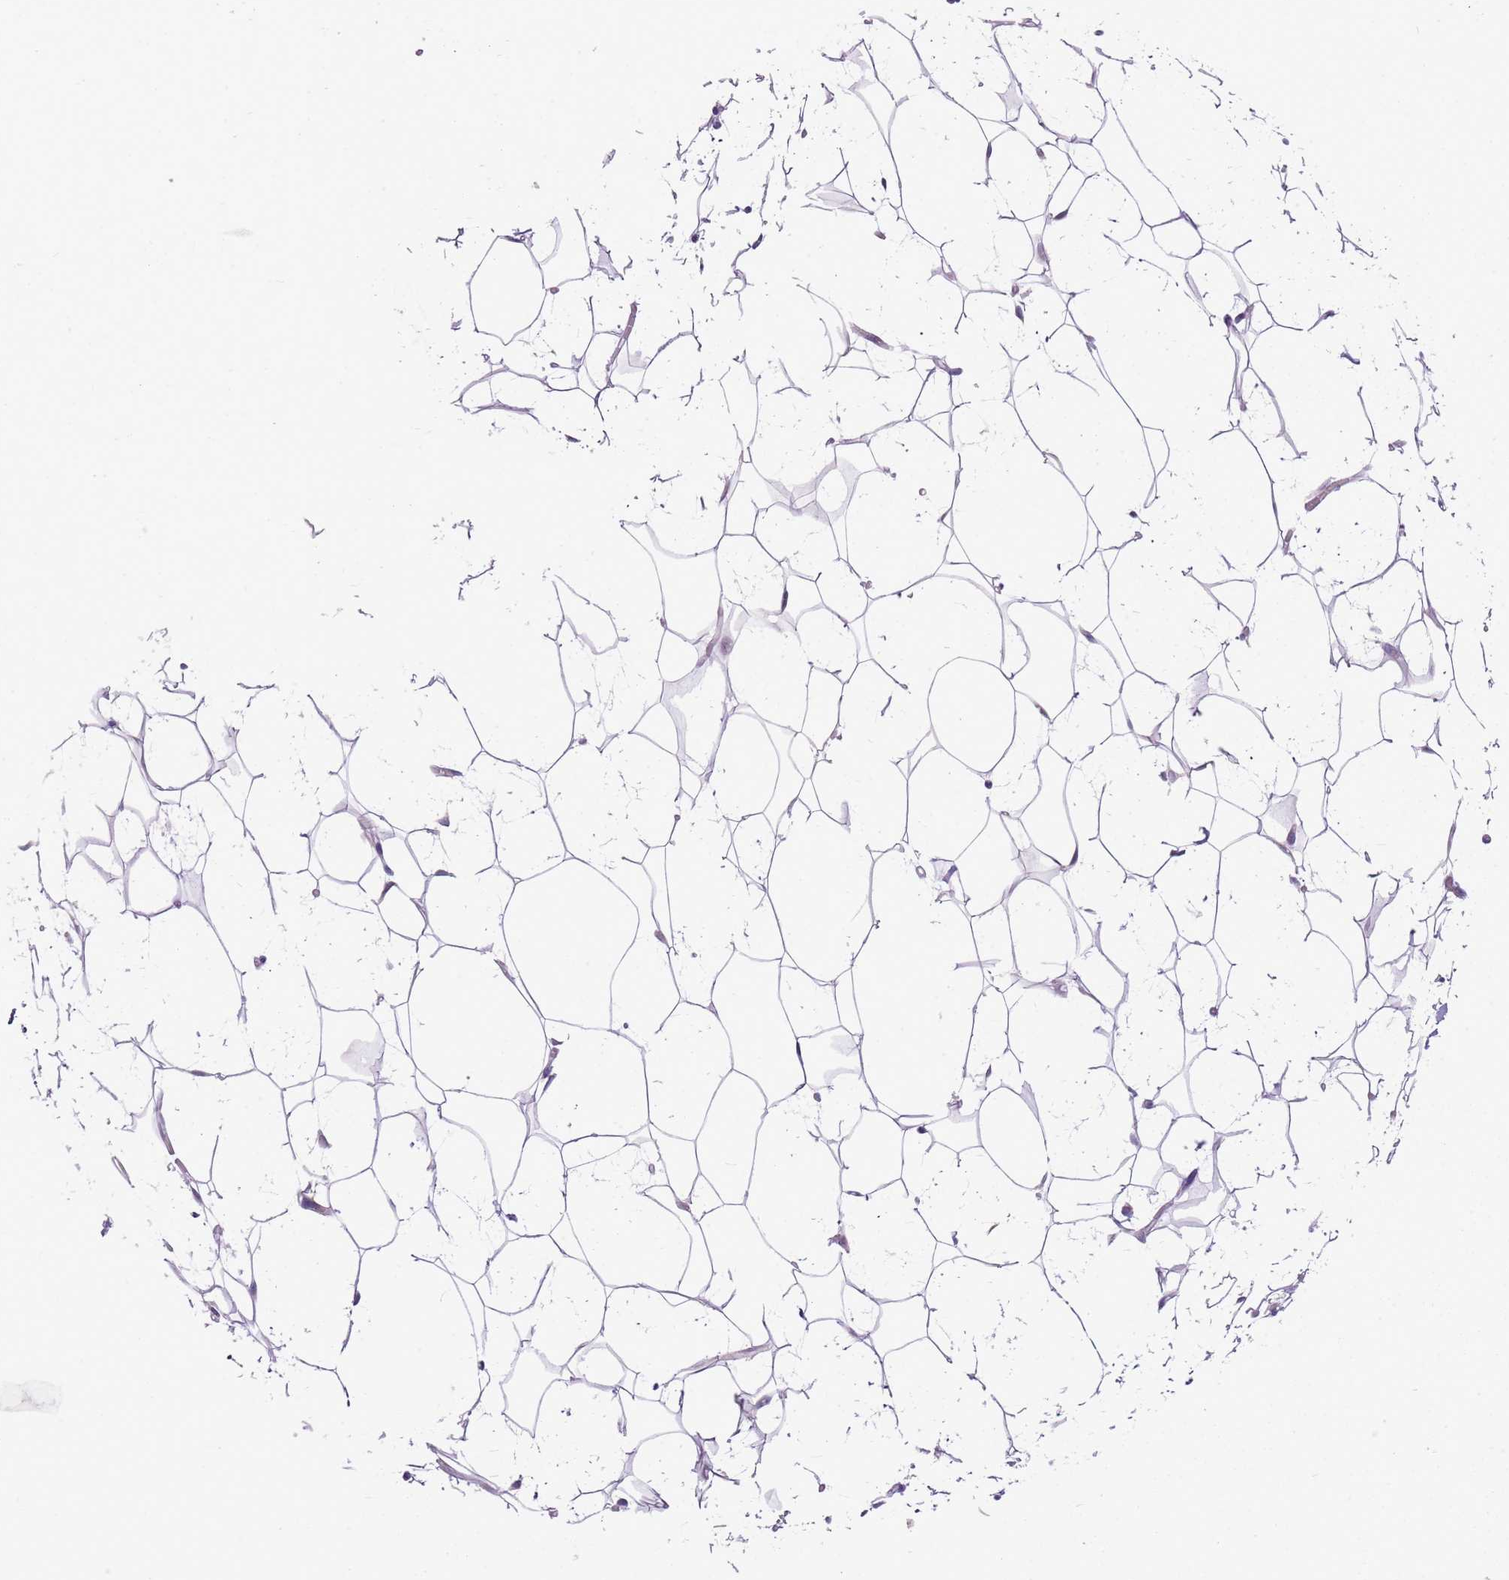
{"staining": {"intensity": "negative", "quantity": "none", "location": "none"}, "tissue": "adipose tissue", "cell_type": "Adipocytes", "image_type": "normal", "snomed": [{"axis": "morphology", "description": "Normal tissue, NOS"}, {"axis": "topography", "description": "Breast"}], "caption": "This is a photomicrograph of immunohistochemistry (IHC) staining of benign adipose tissue, which shows no expression in adipocytes. (DAB (3,3'-diaminobenzidine) immunohistochemistry (IHC) visualized using brightfield microscopy, high magnification).", "gene": "FAM120C", "patient": {"sex": "female", "age": 26}}